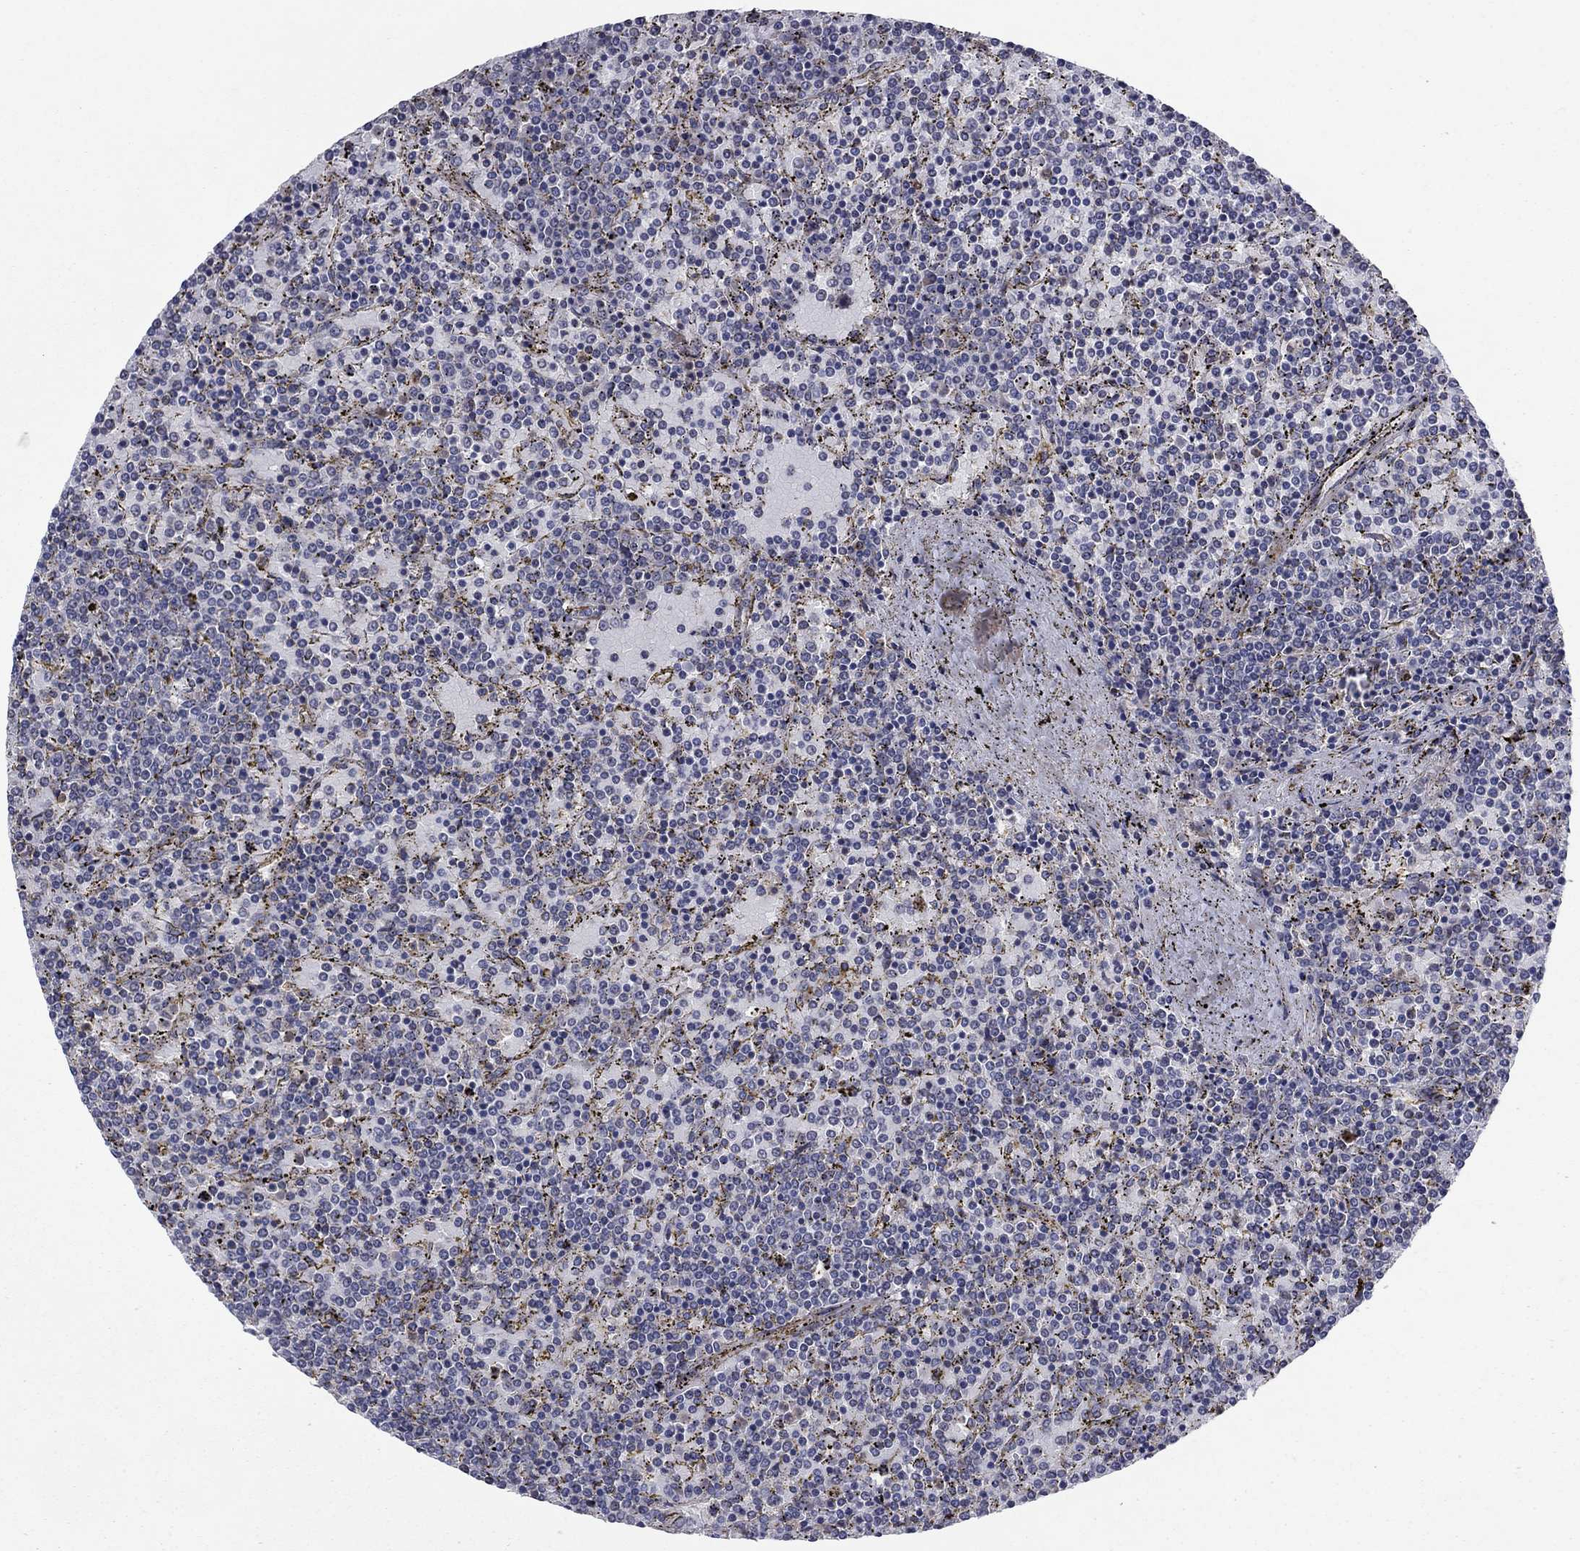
{"staining": {"intensity": "negative", "quantity": "none", "location": "none"}, "tissue": "lymphoma", "cell_type": "Tumor cells", "image_type": "cancer", "snomed": [{"axis": "morphology", "description": "Malignant lymphoma, non-Hodgkin's type, Low grade"}, {"axis": "topography", "description": "Spleen"}], "caption": "Tumor cells show no significant protein expression in lymphoma.", "gene": "MSRB1", "patient": {"sex": "female", "age": 77}}